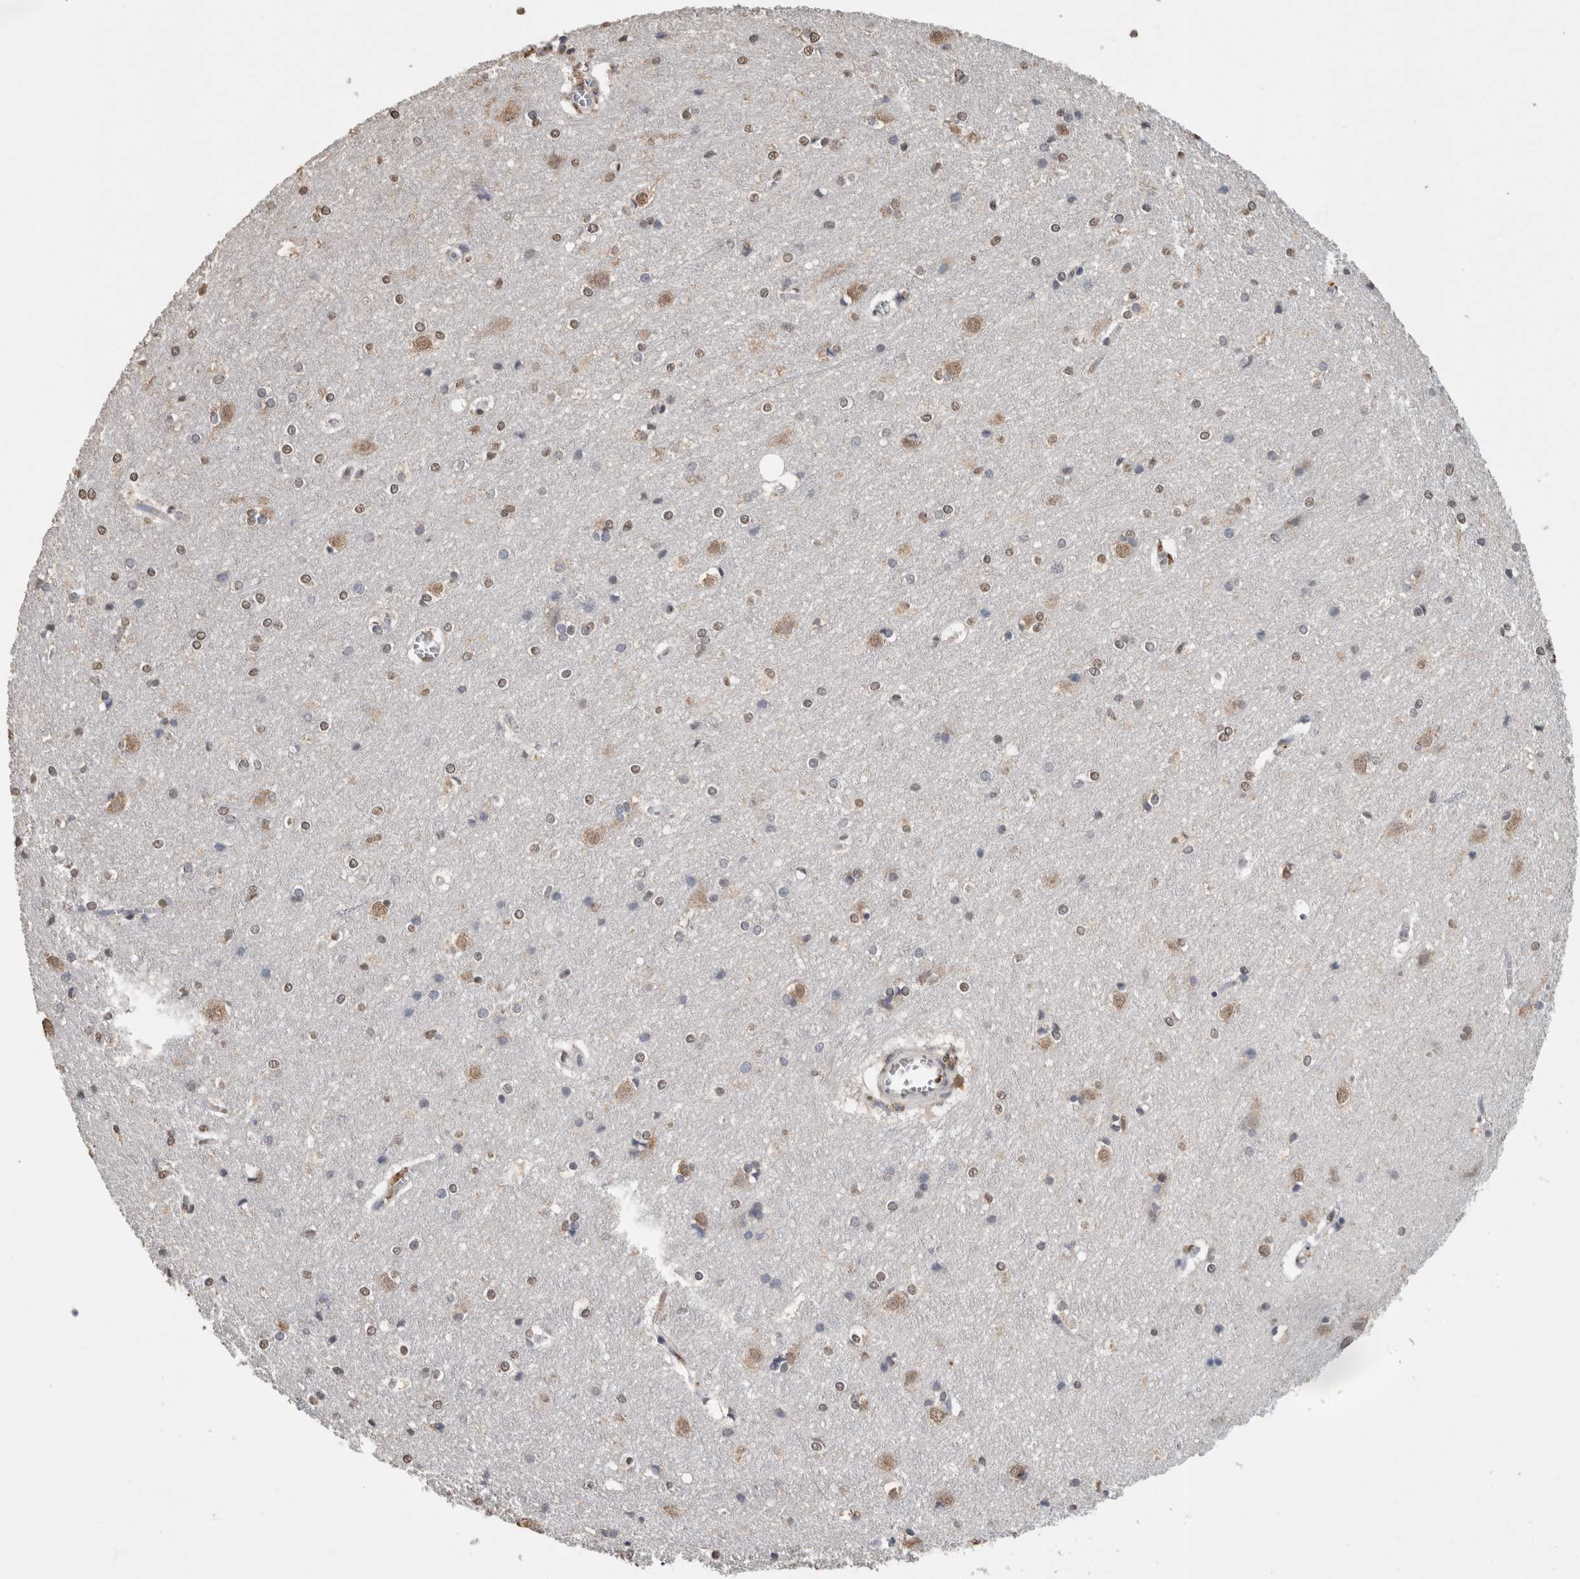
{"staining": {"intensity": "negative", "quantity": "none", "location": "none"}, "tissue": "cerebral cortex", "cell_type": "Endothelial cells", "image_type": "normal", "snomed": [{"axis": "morphology", "description": "Normal tissue, NOS"}, {"axis": "topography", "description": "Cerebral cortex"}], "caption": "Immunohistochemistry (IHC) image of benign cerebral cortex: cerebral cortex stained with DAB (3,3'-diaminobenzidine) exhibits no significant protein positivity in endothelial cells. (DAB (3,3'-diaminobenzidine) immunohistochemistry (IHC) with hematoxylin counter stain).", "gene": "LTBP1", "patient": {"sex": "male", "age": 54}}